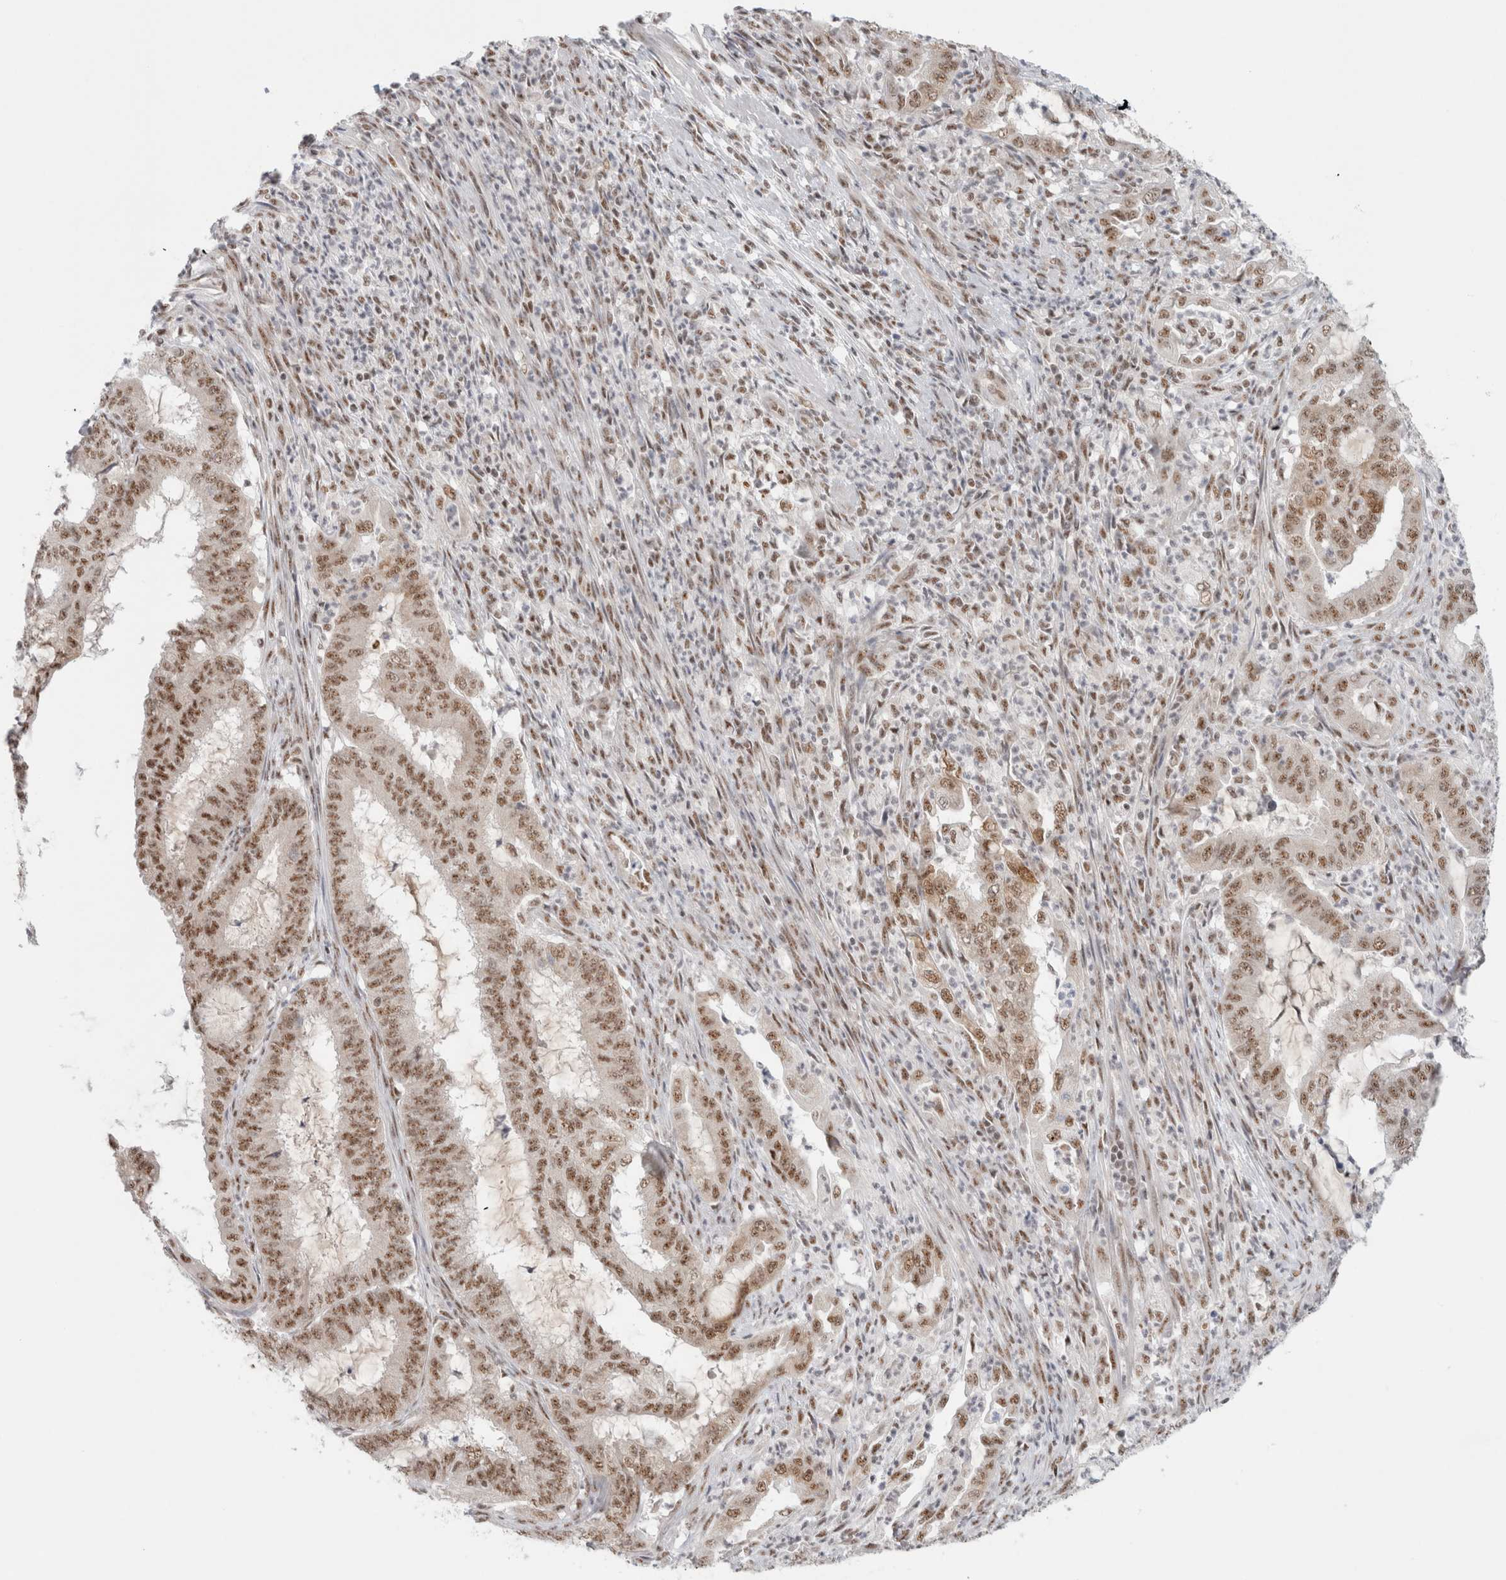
{"staining": {"intensity": "moderate", "quantity": ">75%", "location": "nuclear"}, "tissue": "endometrial cancer", "cell_type": "Tumor cells", "image_type": "cancer", "snomed": [{"axis": "morphology", "description": "Adenocarcinoma, NOS"}, {"axis": "topography", "description": "Endometrium"}], "caption": "Protein staining reveals moderate nuclear expression in approximately >75% of tumor cells in adenocarcinoma (endometrial).", "gene": "TRMT12", "patient": {"sex": "female", "age": 49}}